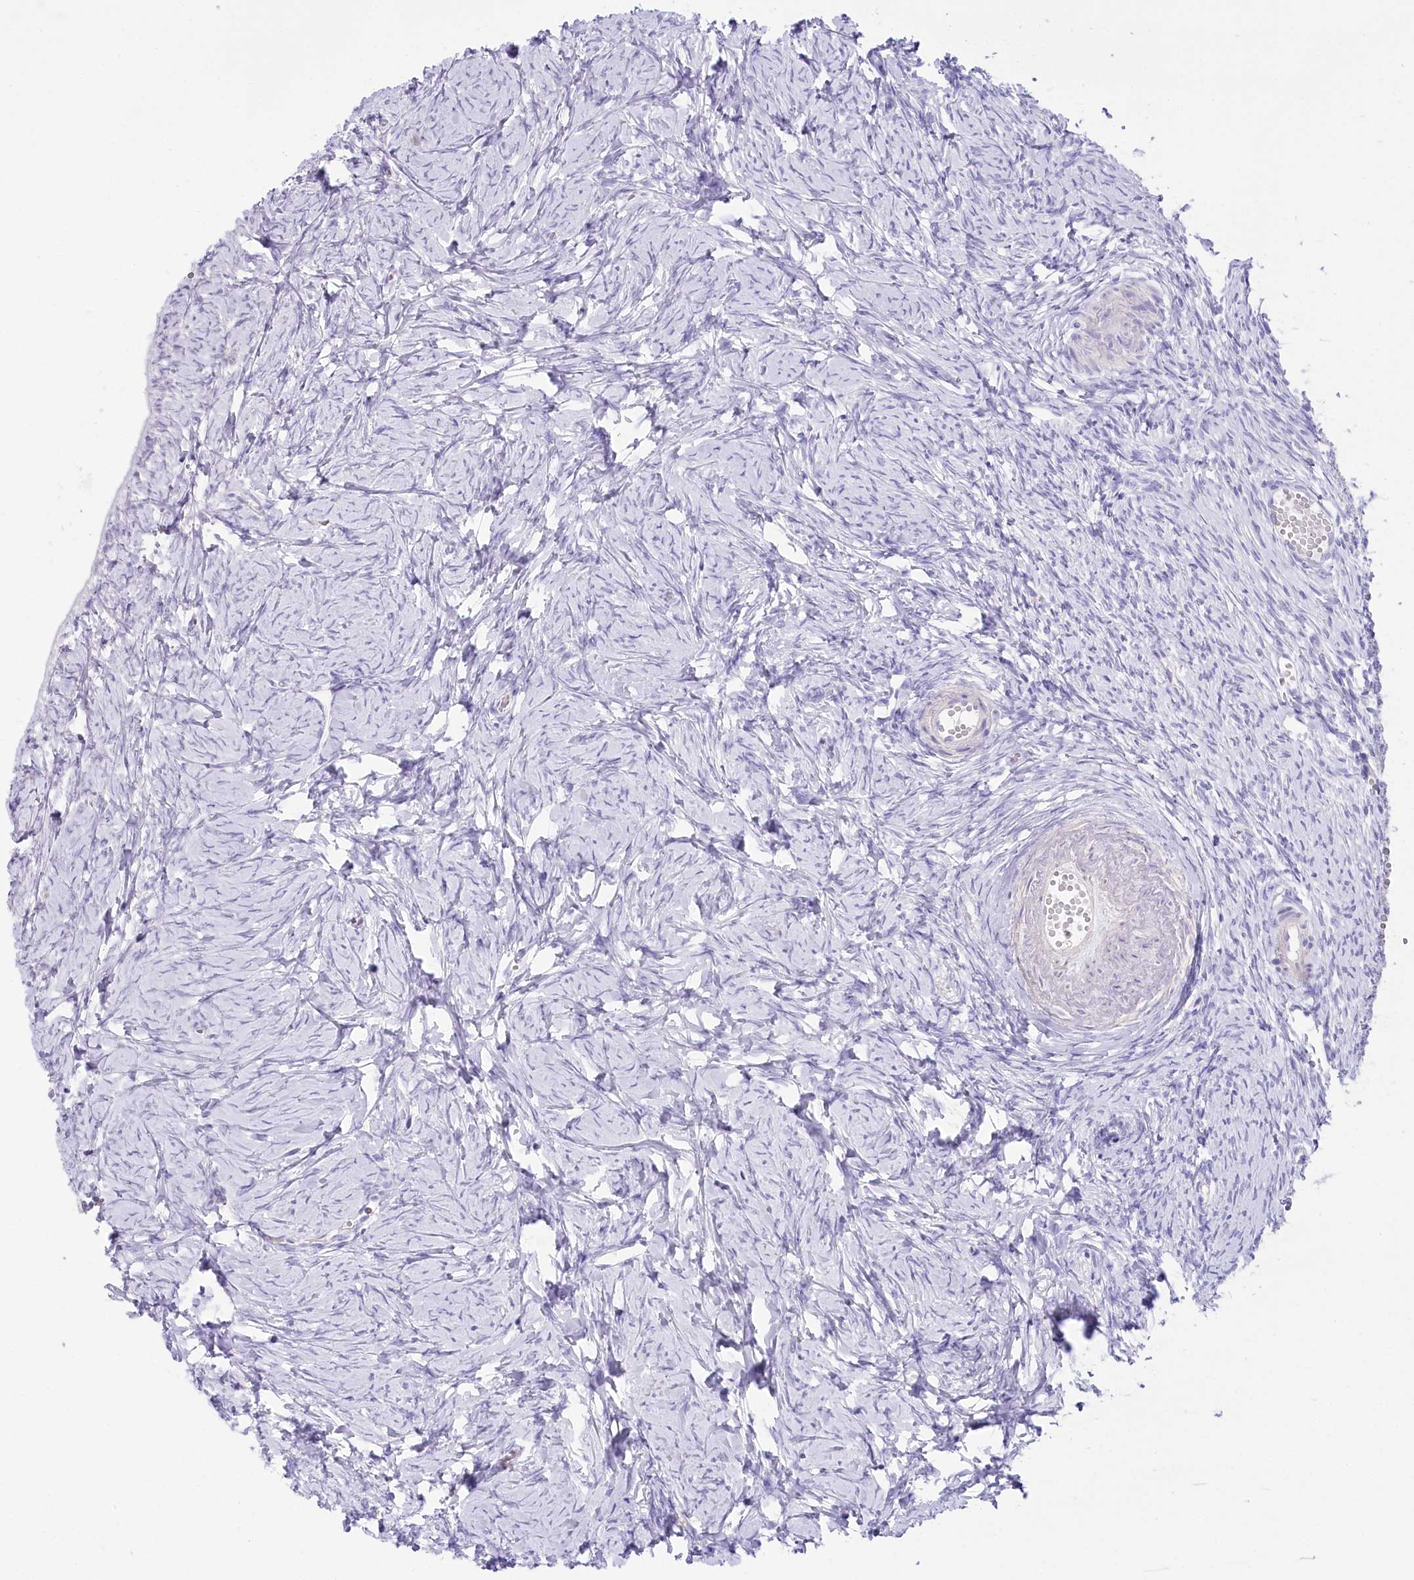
{"staining": {"intensity": "negative", "quantity": "none", "location": "none"}, "tissue": "ovary", "cell_type": "Follicle cells", "image_type": "normal", "snomed": [{"axis": "morphology", "description": "Normal tissue, NOS"}, {"axis": "topography", "description": "Ovary"}], "caption": "Histopathology image shows no protein expression in follicle cells of normal ovary.", "gene": "MYOZ1", "patient": {"sex": "female", "age": 51}}